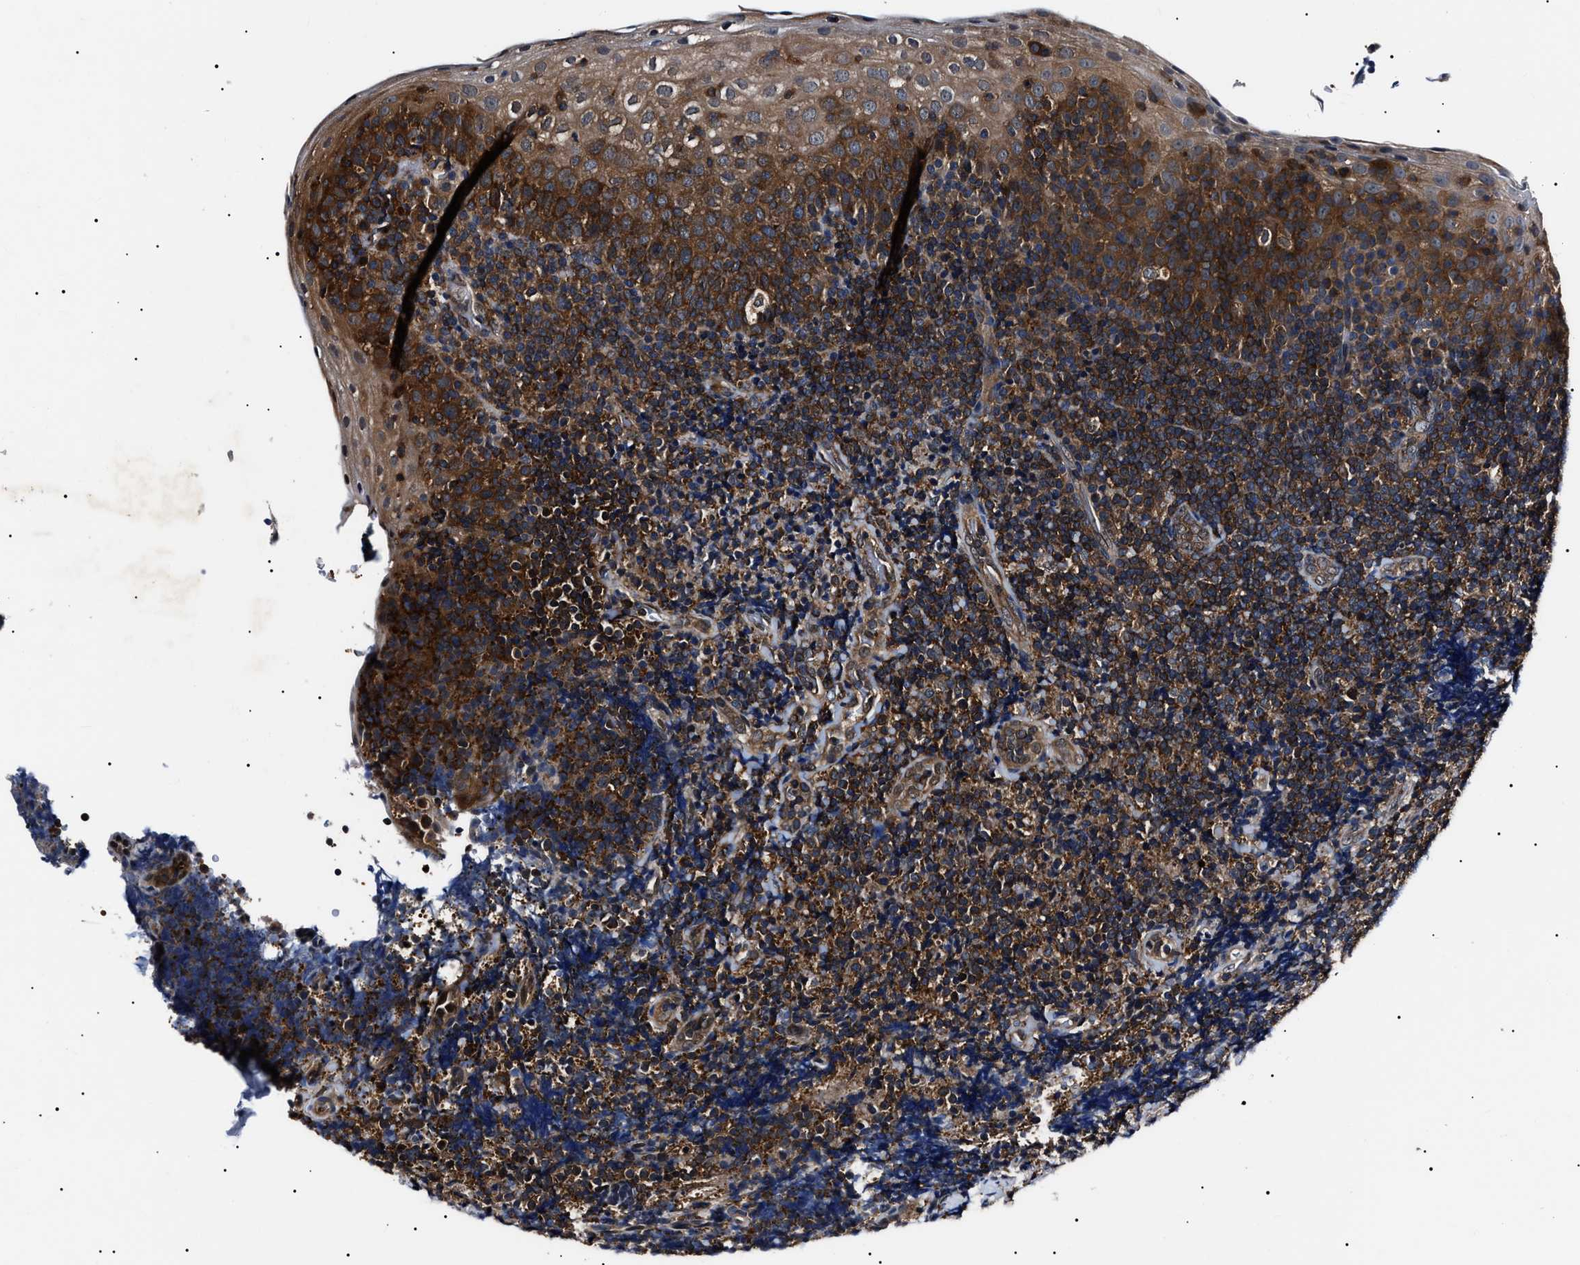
{"staining": {"intensity": "strong", "quantity": ">75%", "location": "cytoplasmic/membranous"}, "tissue": "tonsil", "cell_type": "Germinal center cells", "image_type": "normal", "snomed": [{"axis": "morphology", "description": "Normal tissue, NOS"}, {"axis": "topography", "description": "Tonsil"}], "caption": "This is a micrograph of immunohistochemistry (IHC) staining of normal tonsil, which shows strong staining in the cytoplasmic/membranous of germinal center cells.", "gene": "CCT8", "patient": {"sex": "male", "age": 37}}